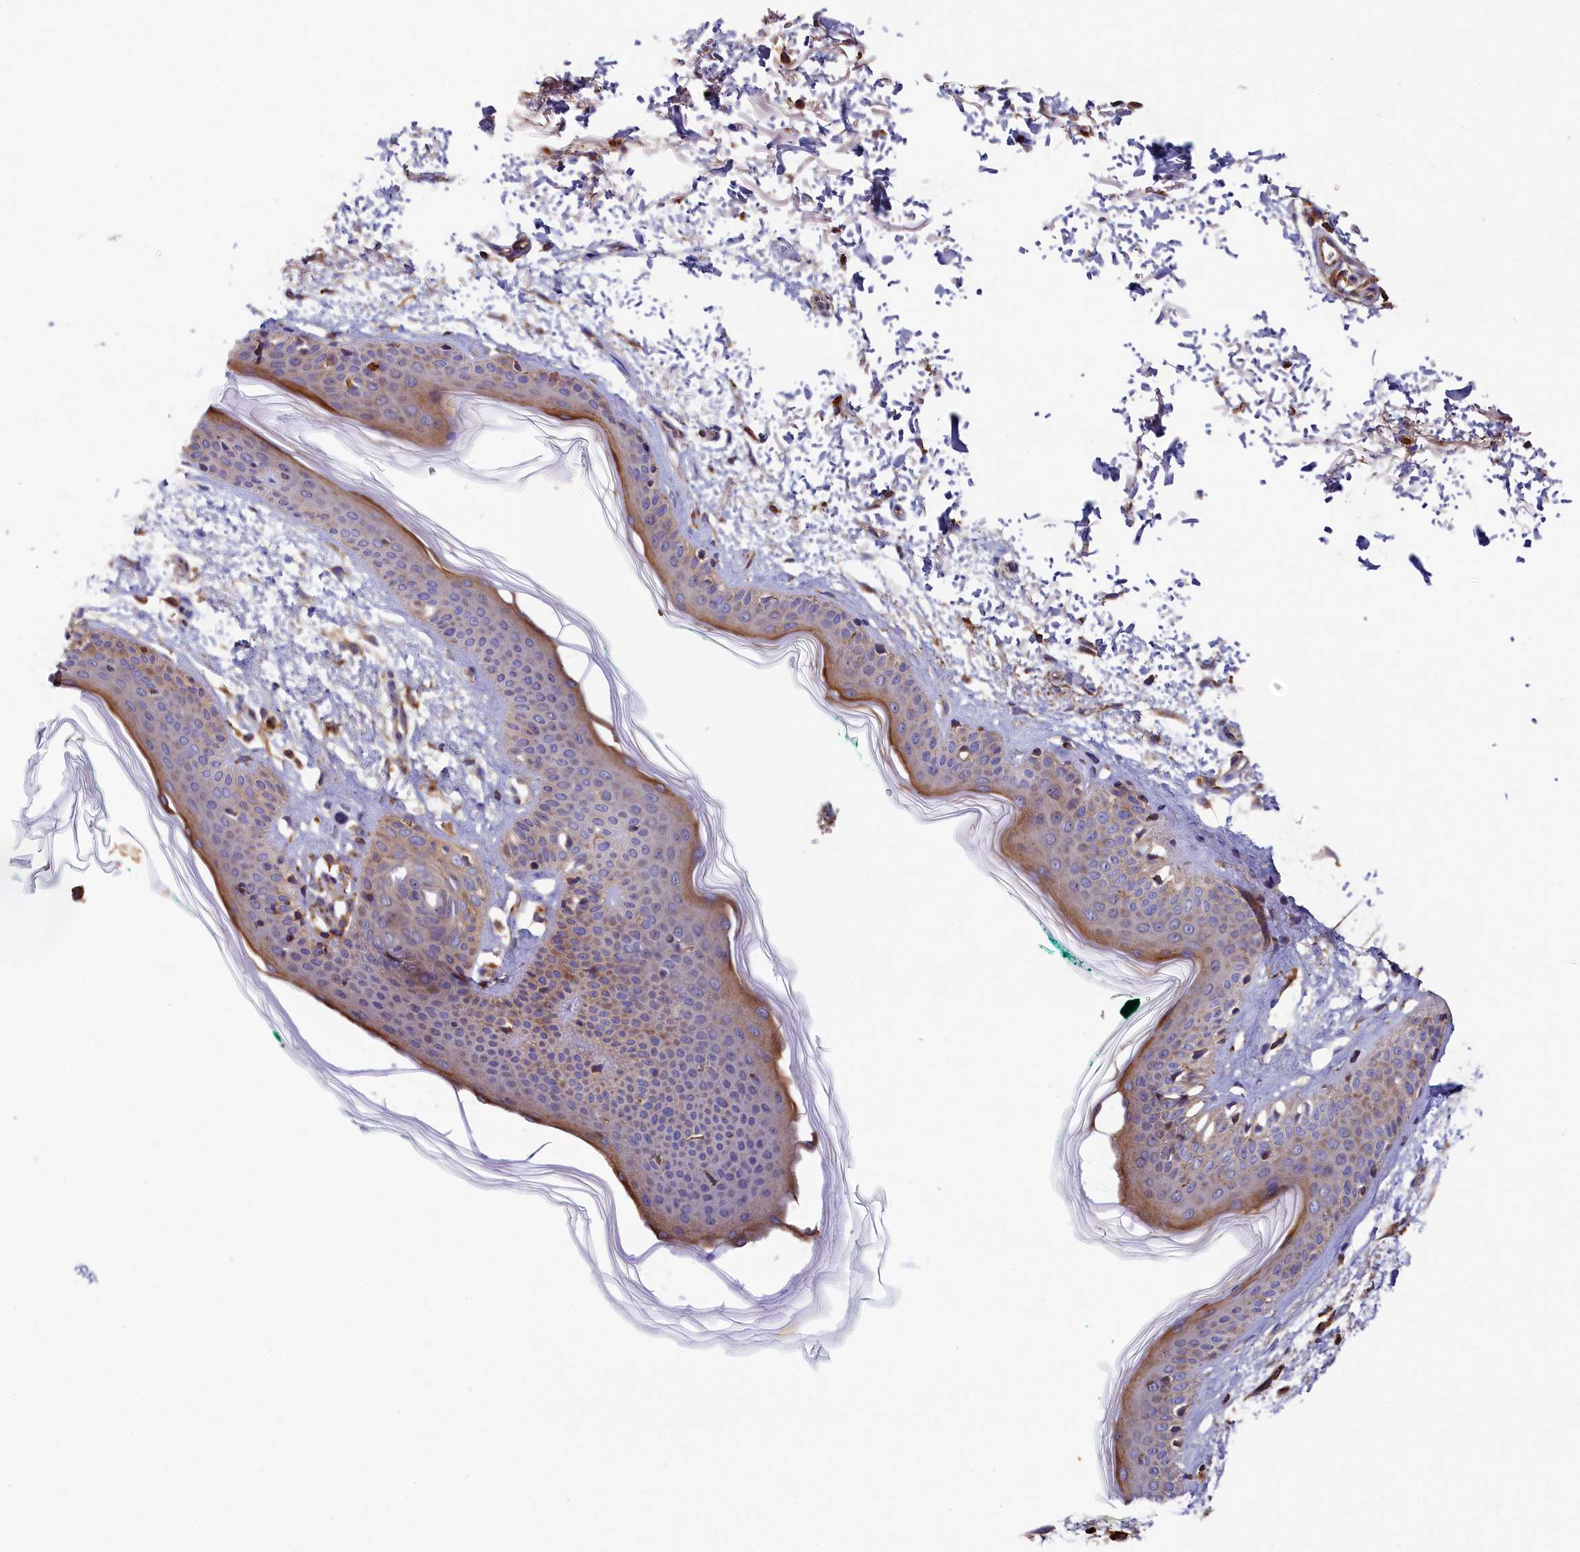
{"staining": {"intensity": "weak", "quantity": ">75%", "location": "cytoplasmic/membranous"}, "tissue": "skin", "cell_type": "Fibroblasts", "image_type": "normal", "snomed": [{"axis": "morphology", "description": "Normal tissue, NOS"}, {"axis": "topography", "description": "Skin"}], "caption": "Immunohistochemistry (IHC) of unremarkable human skin demonstrates low levels of weak cytoplasmic/membranous expression in about >75% of fibroblasts.", "gene": "SEC31B", "patient": {"sex": "male", "age": 66}}